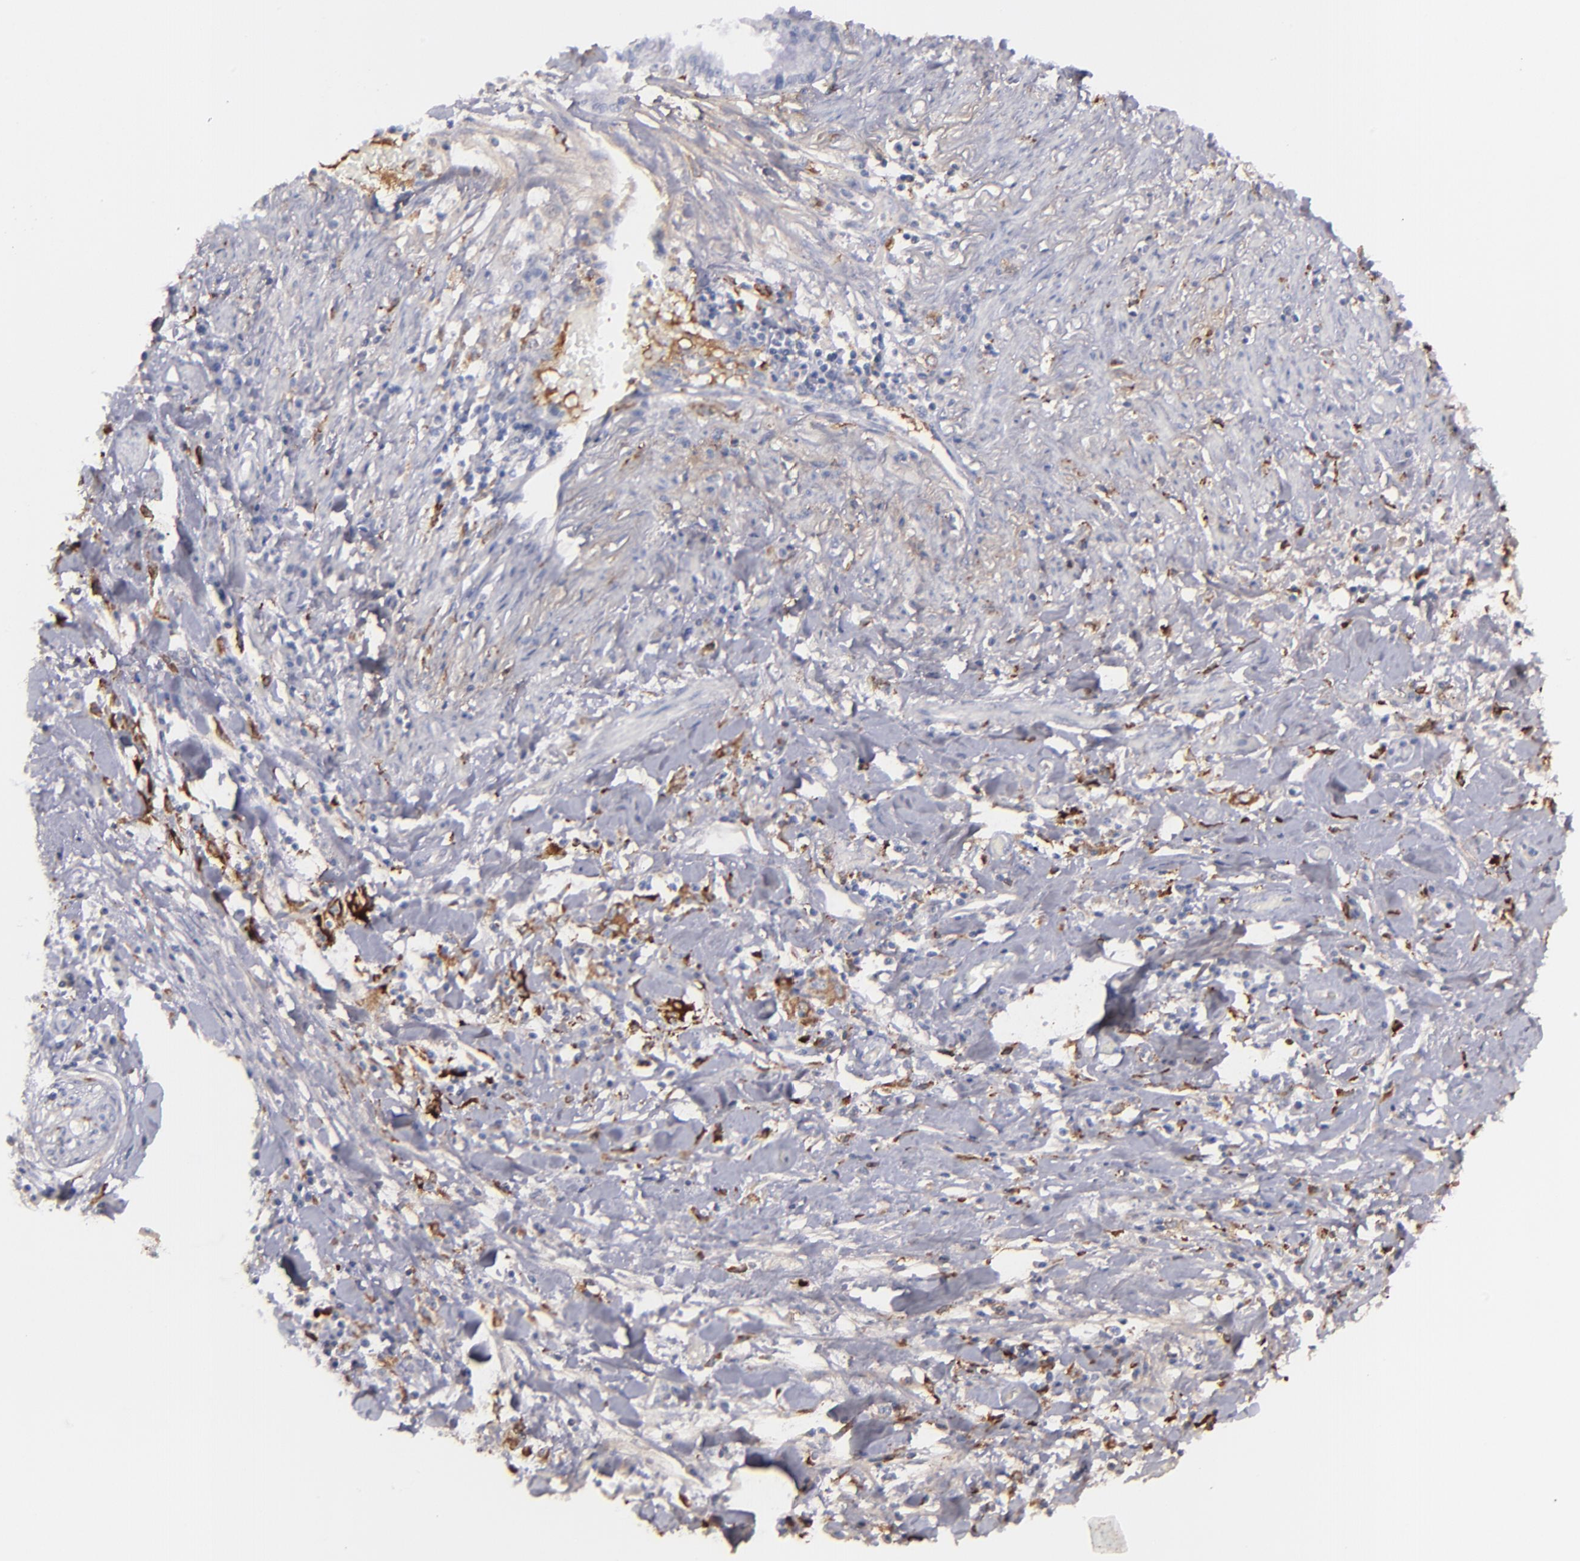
{"staining": {"intensity": "negative", "quantity": "none", "location": "none"}, "tissue": "pancreatic cancer", "cell_type": "Tumor cells", "image_type": "cancer", "snomed": [{"axis": "morphology", "description": "Adenocarcinoma, NOS"}, {"axis": "topography", "description": "Pancreas"}], "caption": "This is an immunohistochemistry (IHC) image of human pancreatic adenocarcinoma. There is no positivity in tumor cells.", "gene": "C1QA", "patient": {"sex": "female", "age": 64}}